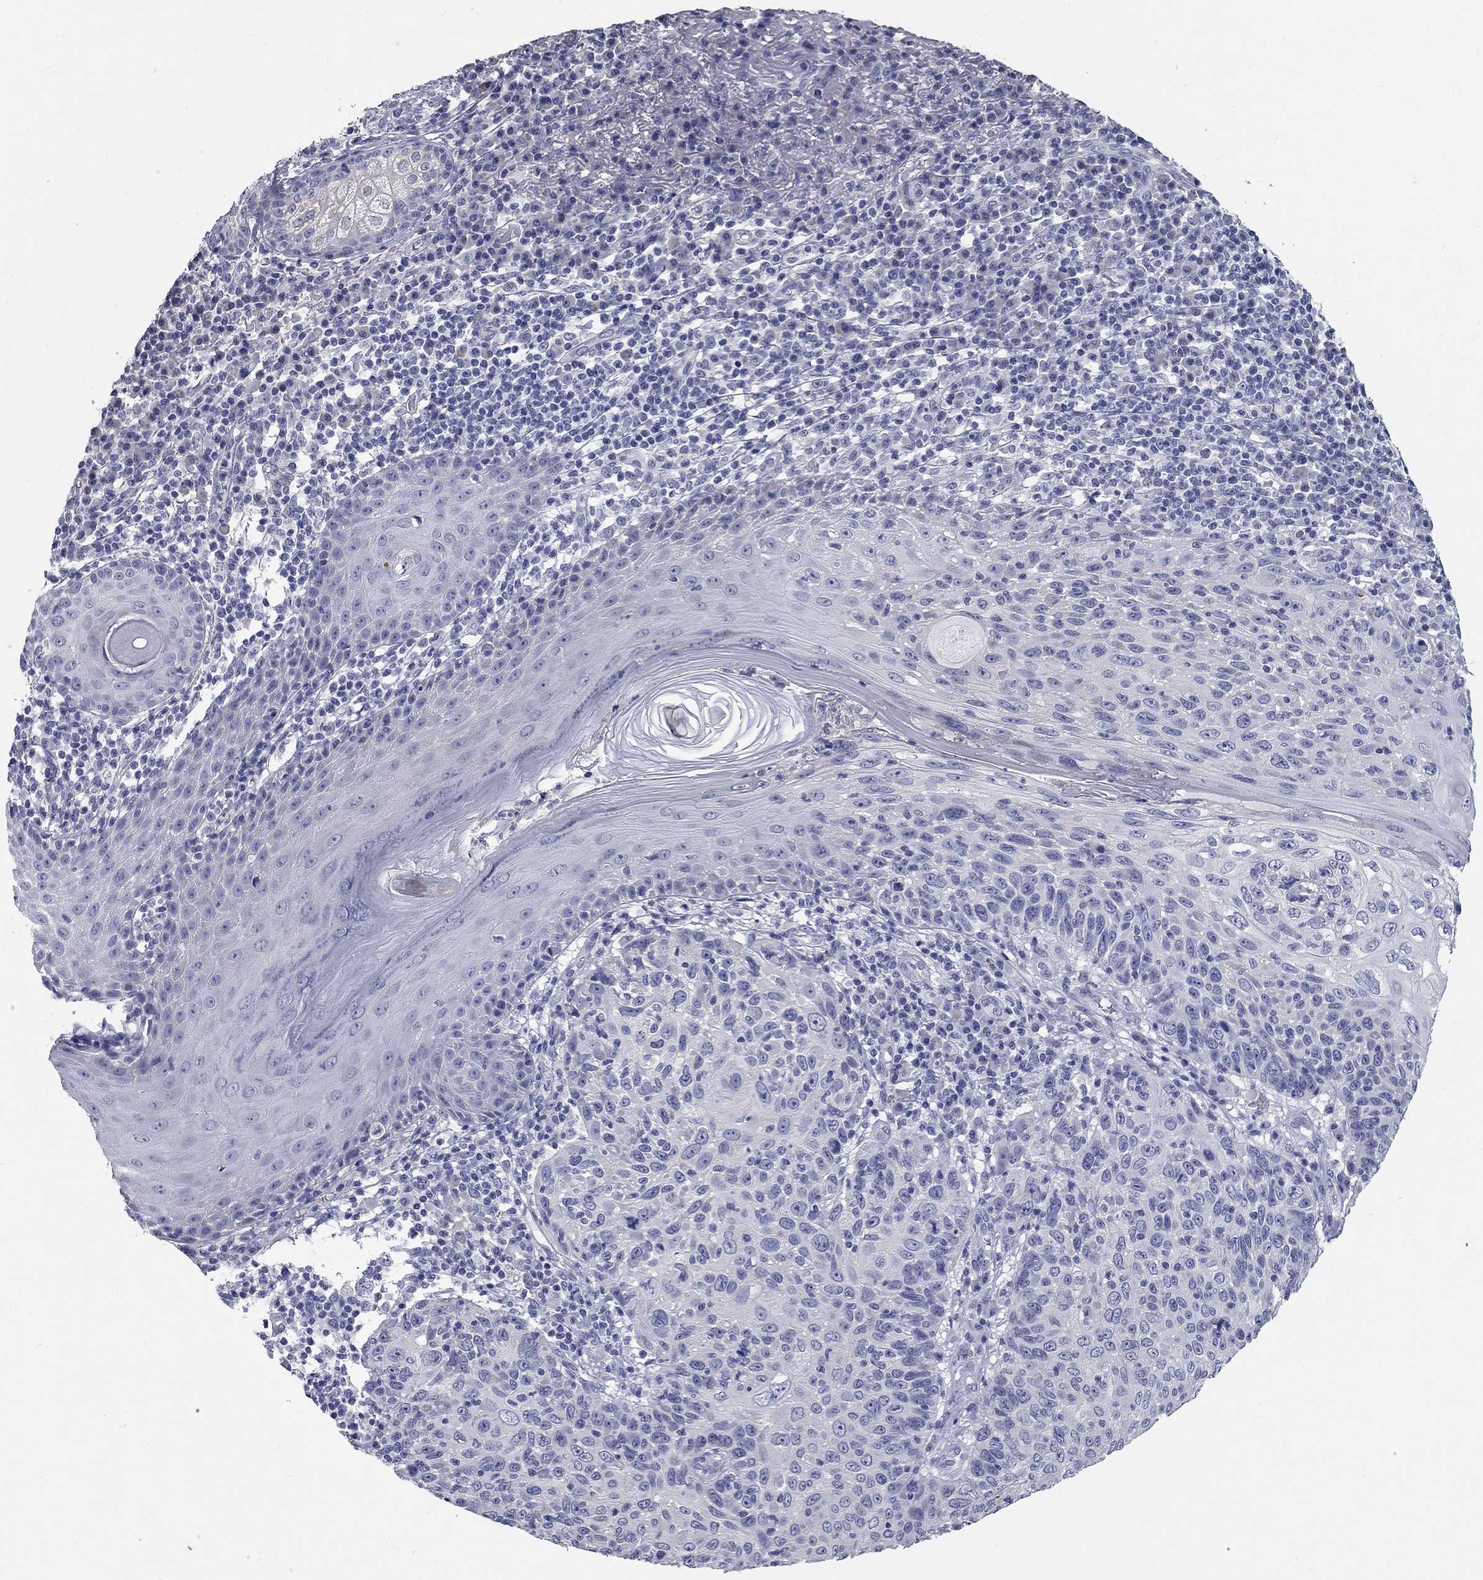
{"staining": {"intensity": "negative", "quantity": "none", "location": "none"}, "tissue": "skin cancer", "cell_type": "Tumor cells", "image_type": "cancer", "snomed": [{"axis": "morphology", "description": "Squamous cell carcinoma, NOS"}, {"axis": "topography", "description": "Skin"}], "caption": "A micrograph of squamous cell carcinoma (skin) stained for a protein displays no brown staining in tumor cells.", "gene": "SYT12", "patient": {"sex": "male", "age": 92}}